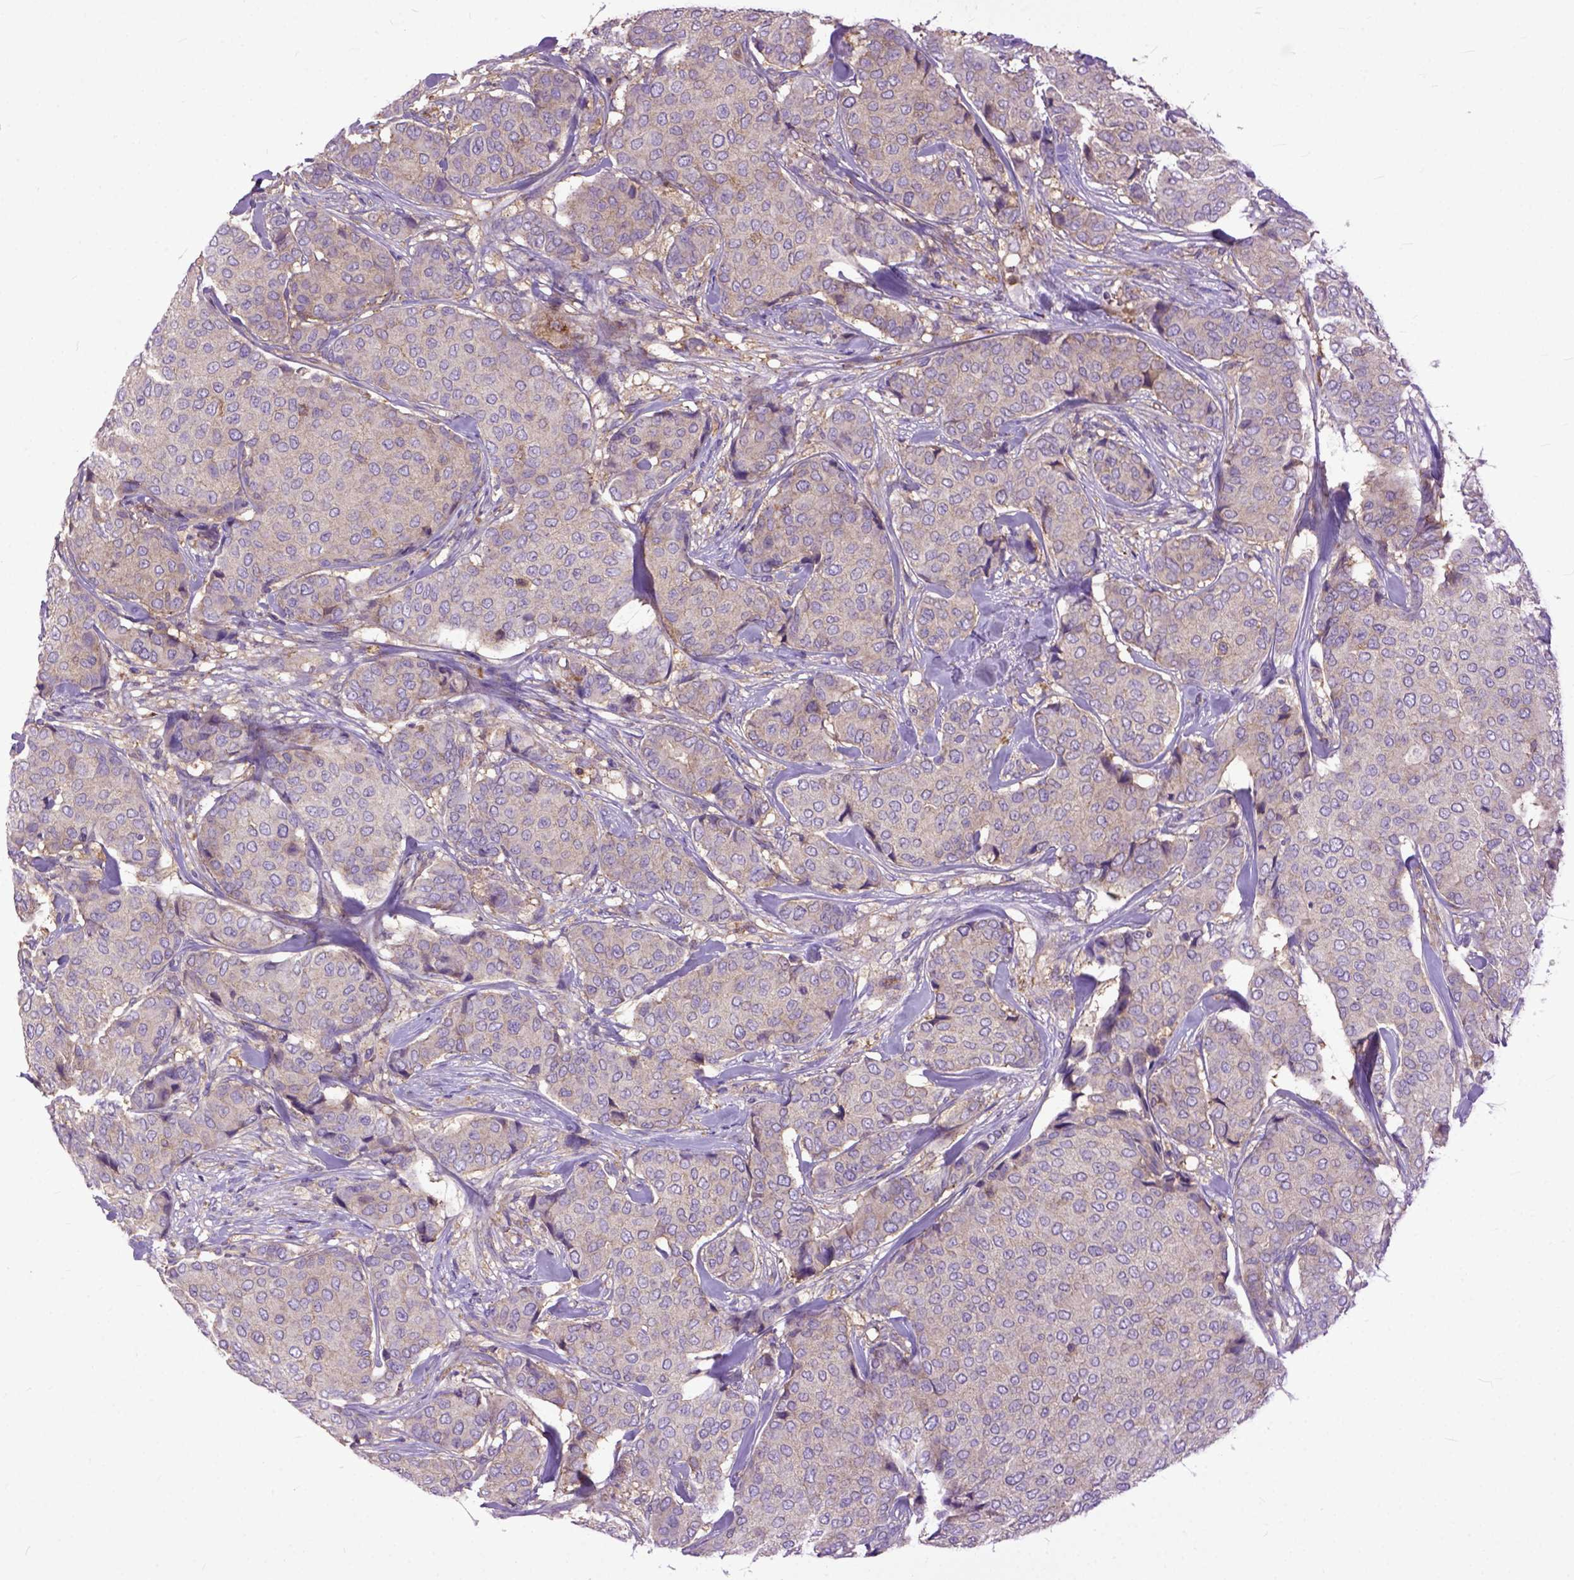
{"staining": {"intensity": "weak", "quantity": "25%-75%", "location": "cytoplasmic/membranous"}, "tissue": "breast cancer", "cell_type": "Tumor cells", "image_type": "cancer", "snomed": [{"axis": "morphology", "description": "Duct carcinoma"}, {"axis": "topography", "description": "Breast"}], "caption": "IHC of human breast invasive ductal carcinoma reveals low levels of weak cytoplasmic/membranous positivity in about 25%-75% of tumor cells.", "gene": "NAMPT", "patient": {"sex": "female", "age": 75}}